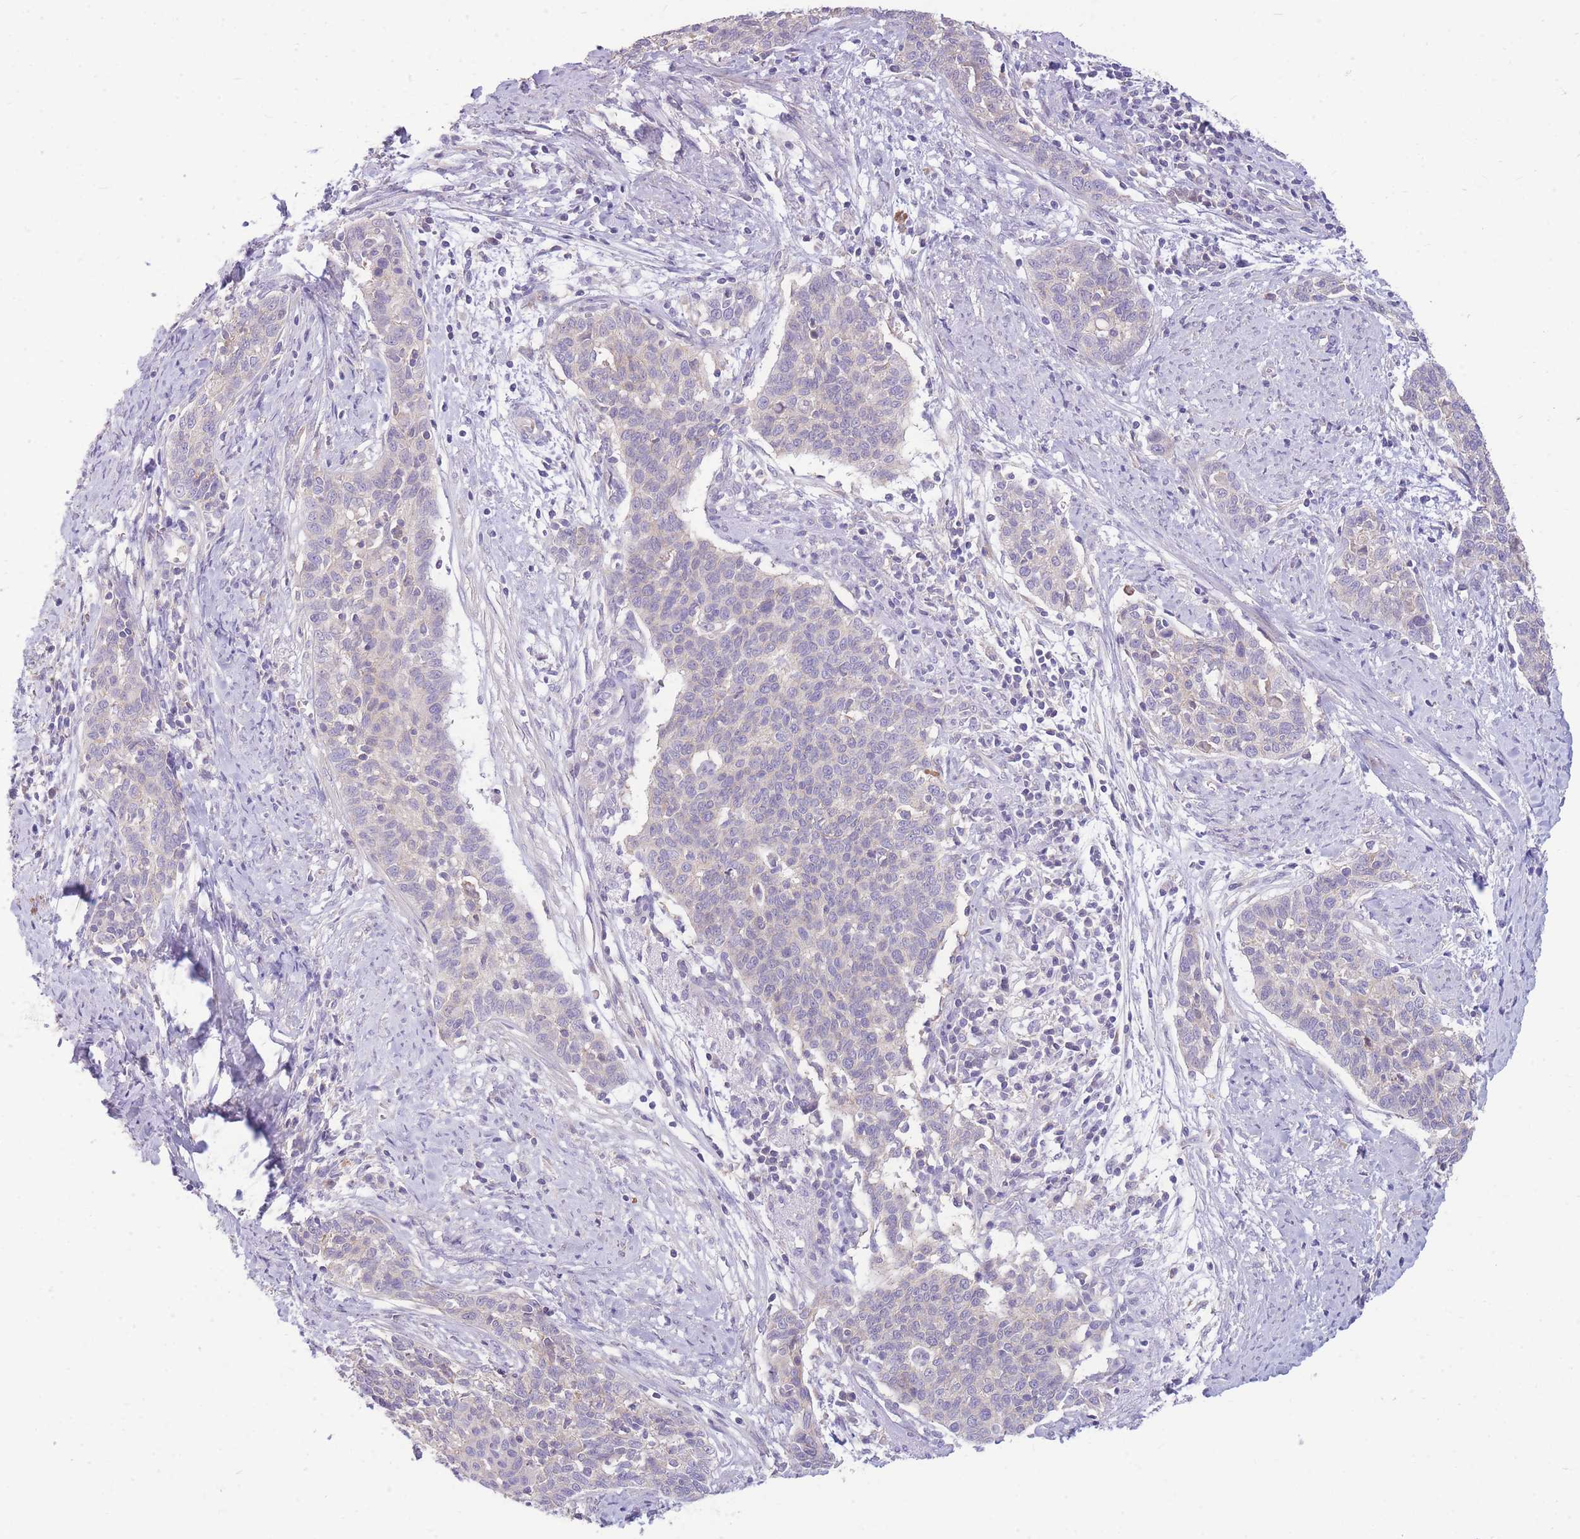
{"staining": {"intensity": "negative", "quantity": "none", "location": "none"}, "tissue": "cervical cancer", "cell_type": "Tumor cells", "image_type": "cancer", "snomed": [{"axis": "morphology", "description": "Squamous cell carcinoma, NOS"}, {"axis": "topography", "description": "Cervix"}], "caption": "Tumor cells show no significant positivity in squamous cell carcinoma (cervical).", "gene": "OR5T1", "patient": {"sex": "female", "age": 39}}